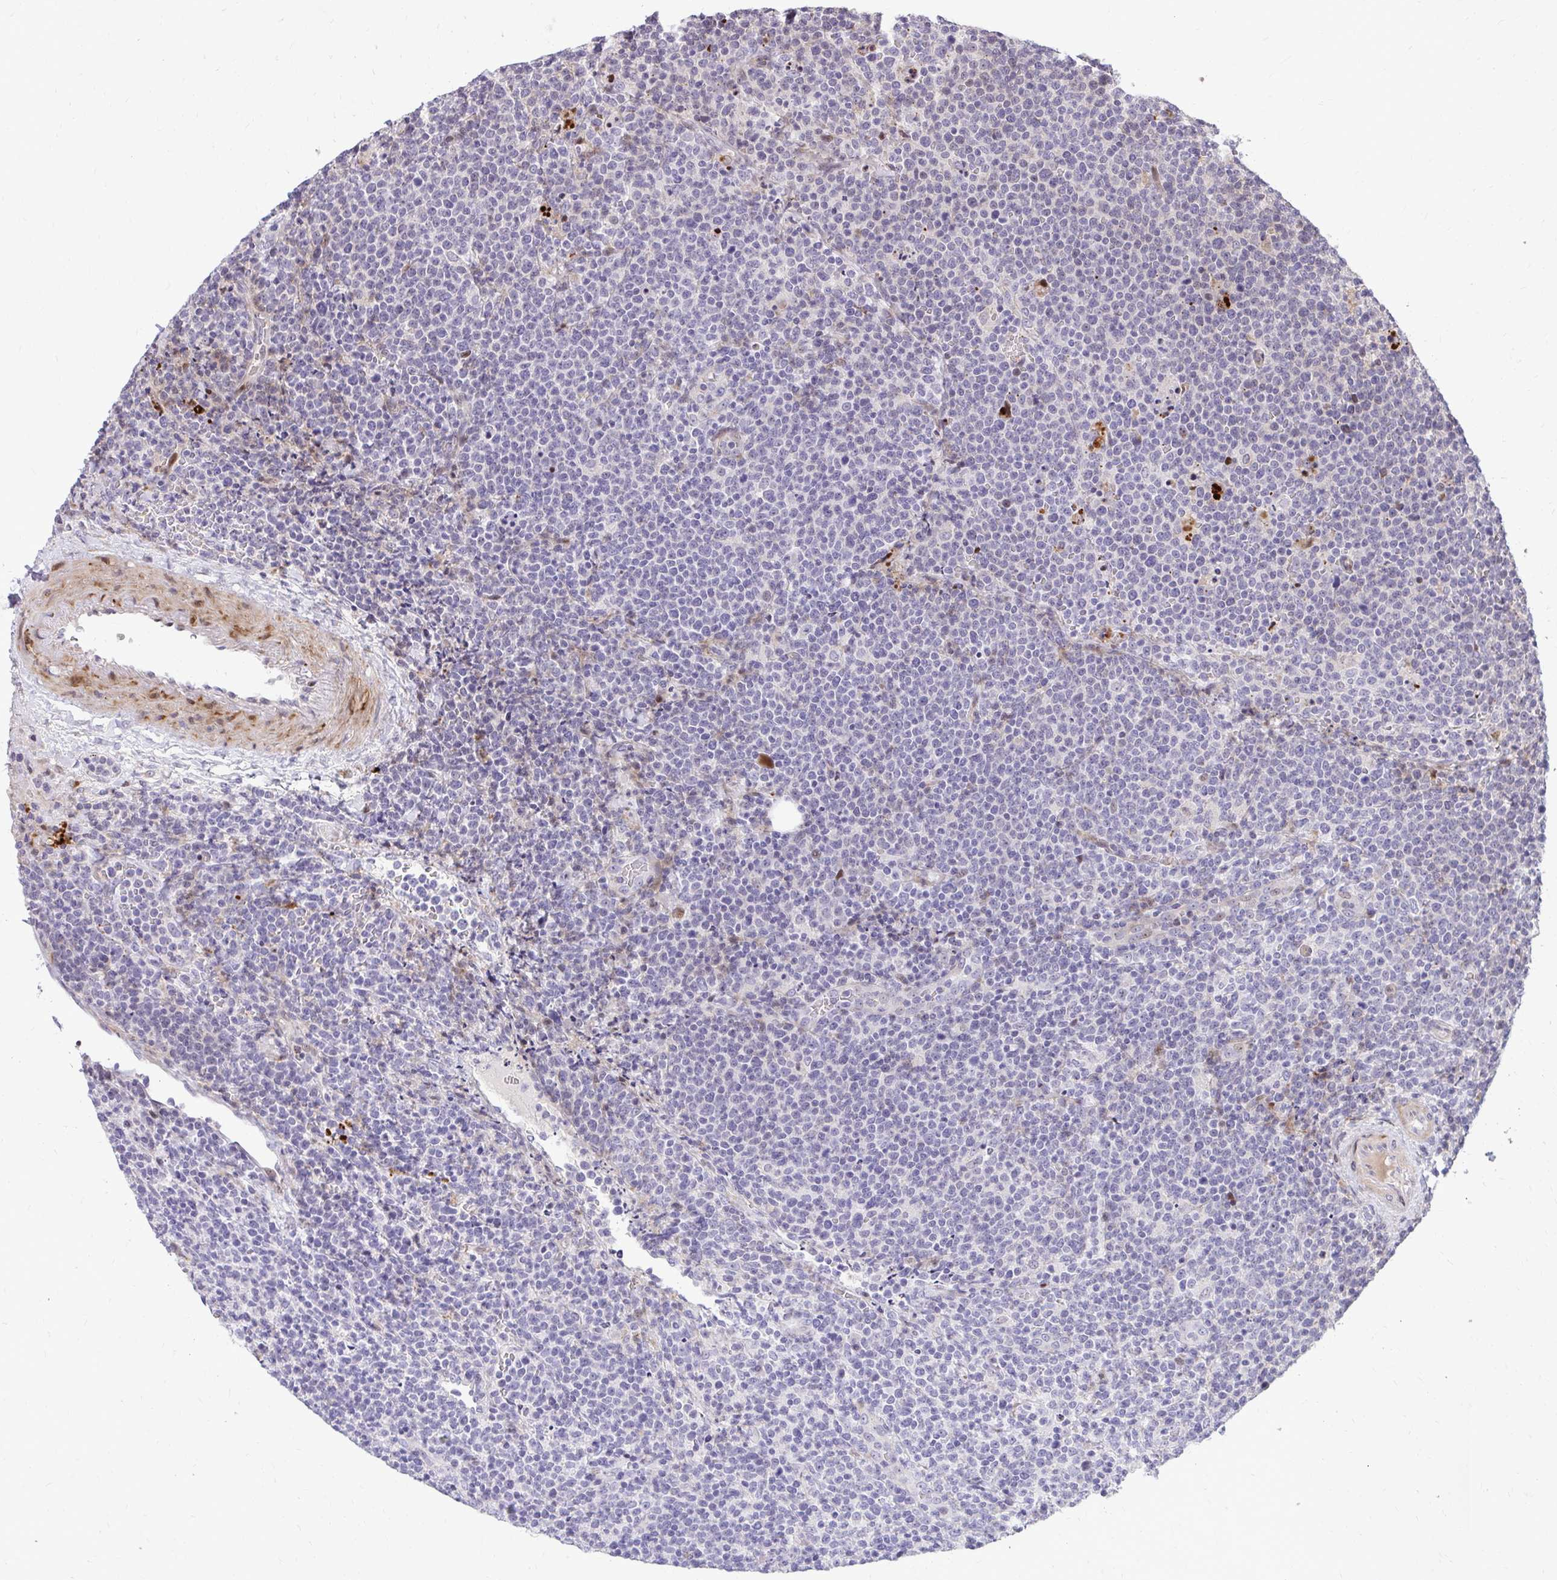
{"staining": {"intensity": "negative", "quantity": "none", "location": "none"}, "tissue": "lymphoma", "cell_type": "Tumor cells", "image_type": "cancer", "snomed": [{"axis": "morphology", "description": "Malignant lymphoma, non-Hodgkin's type, High grade"}, {"axis": "topography", "description": "Lymph node"}], "caption": "The immunohistochemistry micrograph has no significant staining in tumor cells of lymphoma tissue.", "gene": "DLX4", "patient": {"sex": "male", "age": 61}}